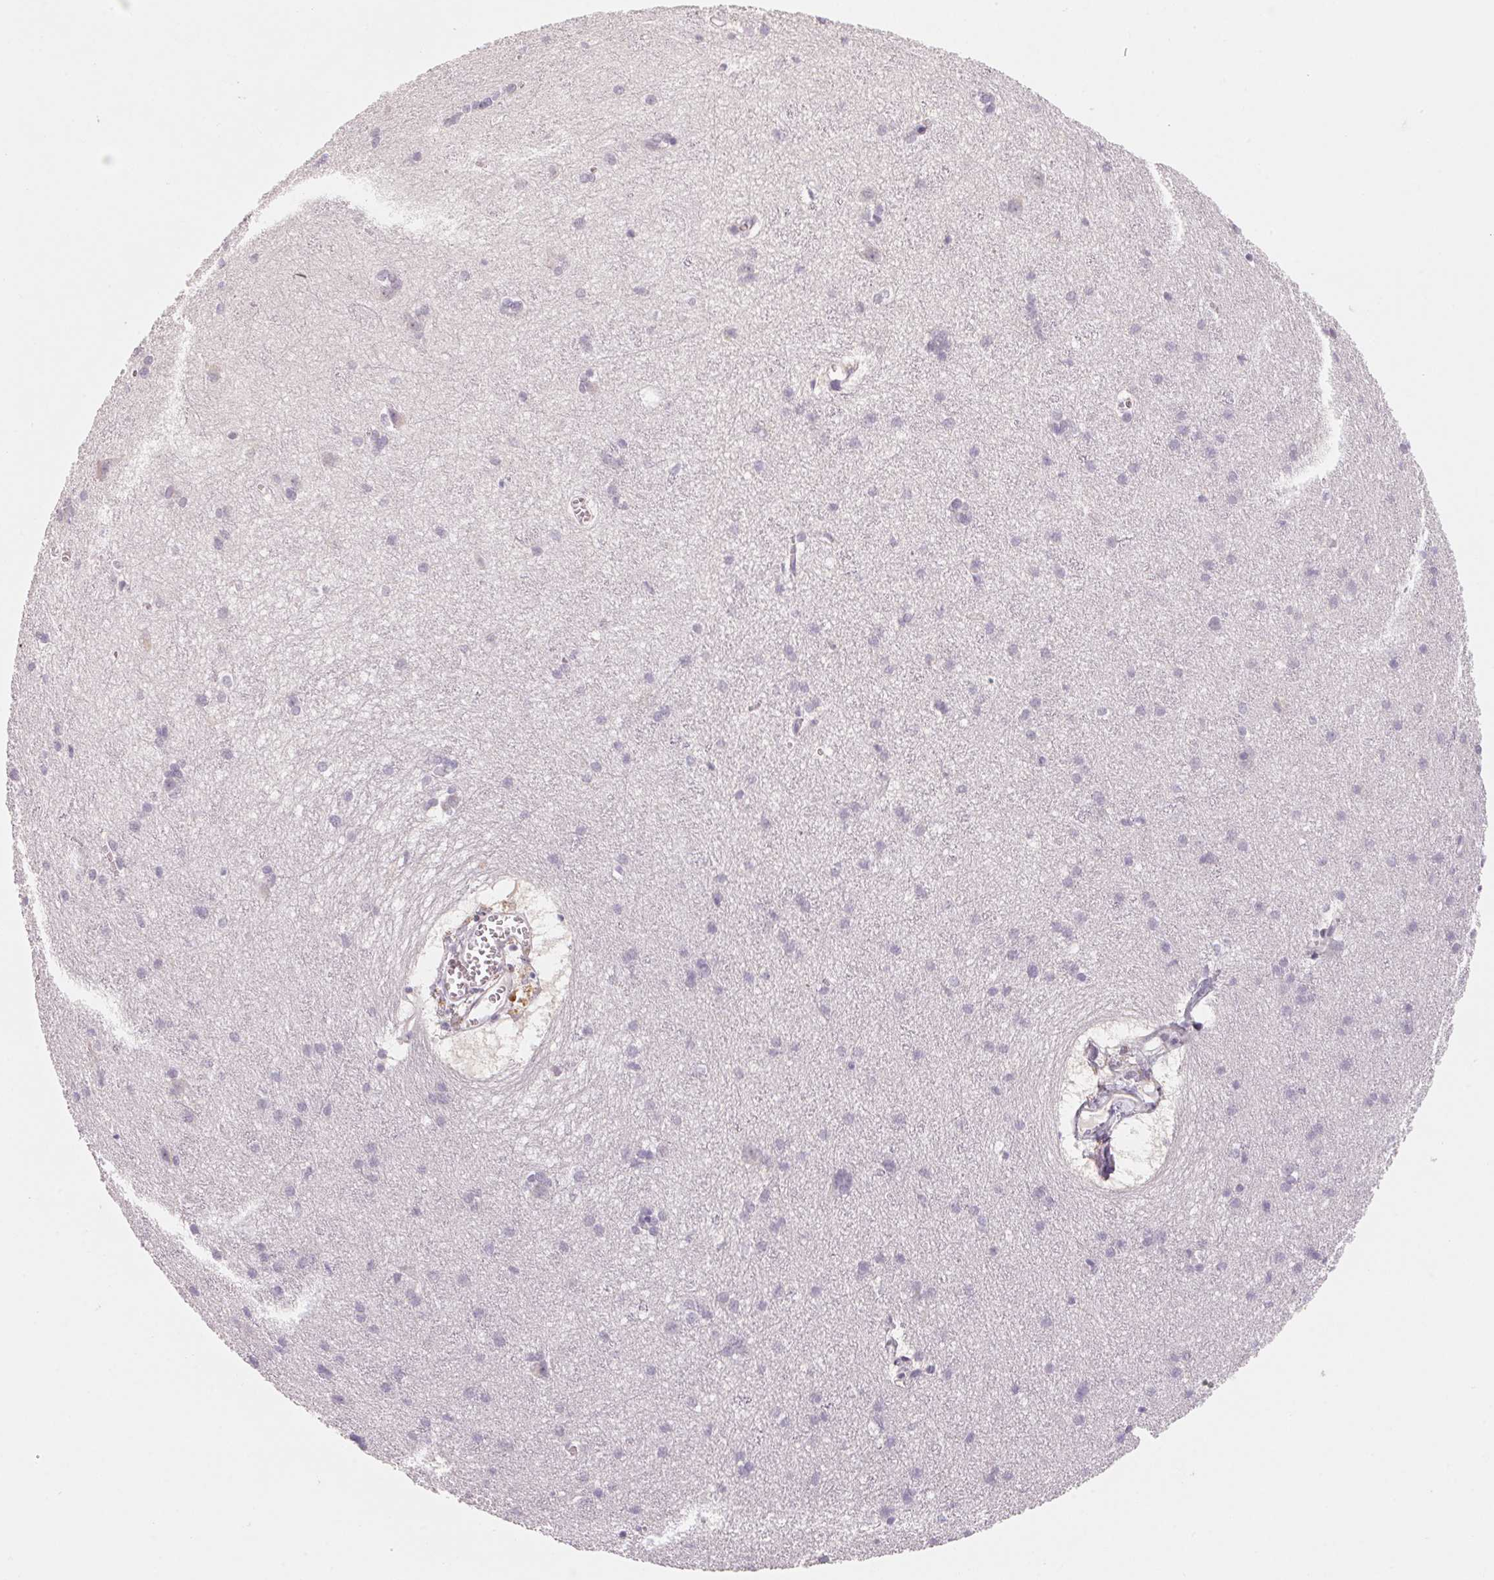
{"staining": {"intensity": "negative", "quantity": "none", "location": "none"}, "tissue": "cerebral cortex", "cell_type": "Endothelial cells", "image_type": "normal", "snomed": [{"axis": "morphology", "description": "Normal tissue, NOS"}, {"axis": "topography", "description": "Cerebral cortex"}], "caption": "Endothelial cells show no significant staining in normal cerebral cortex.", "gene": "TREH", "patient": {"sex": "male", "age": 37}}